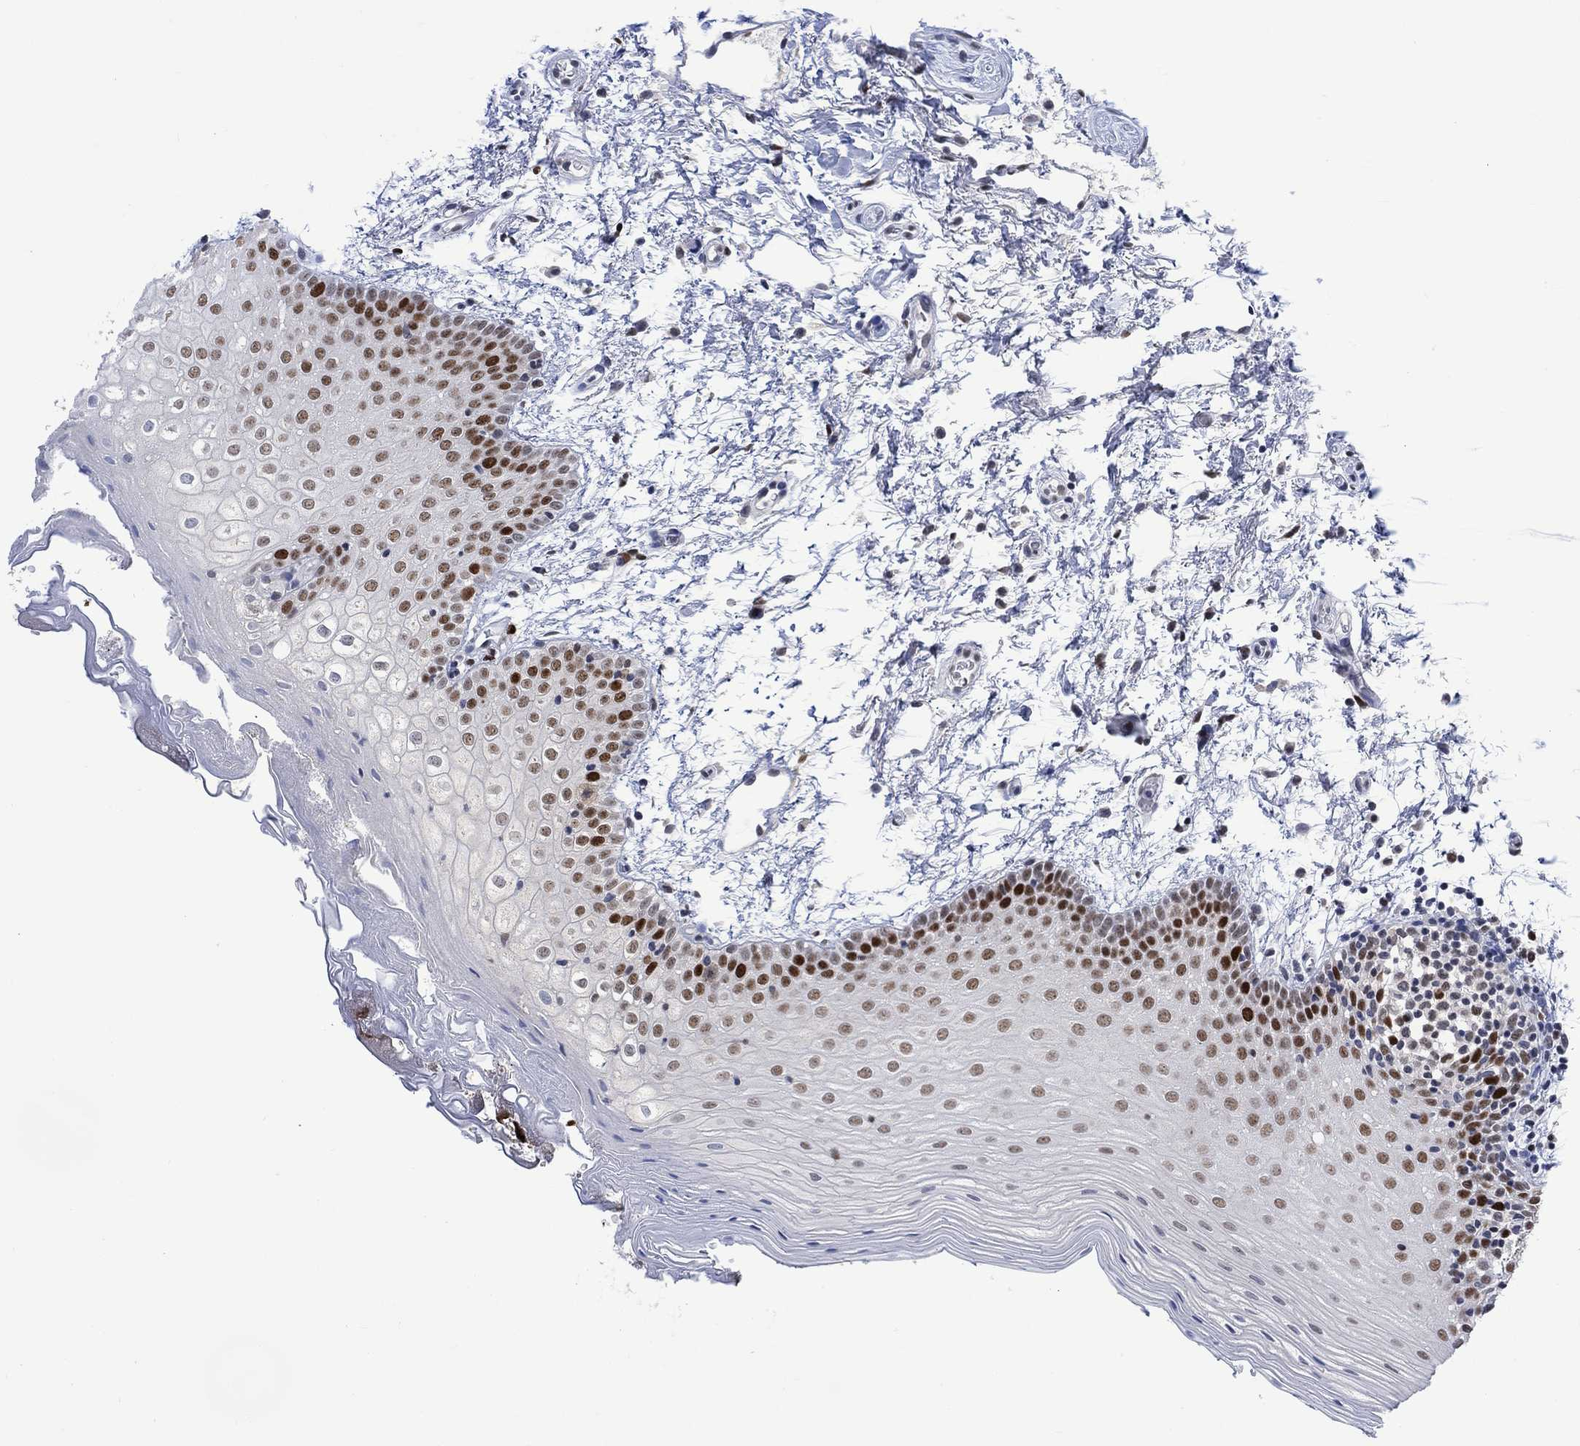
{"staining": {"intensity": "moderate", "quantity": "25%-75%", "location": "nuclear"}, "tissue": "oral mucosa", "cell_type": "Squamous epithelial cells", "image_type": "normal", "snomed": [{"axis": "morphology", "description": "Normal tissue, NOS"}, {"axis": "topography", "description": "Oral tissue"}, {"axis": "topography", "description": "Tounge, NOS"}], "caption": "Squamous epithelial cells display medium levels of moderate nuclear staining in about 25%-75% of cells in unremarkable human oral mucosa.", "gene": "RAD54L2", "patient": {"sex": "female", "age": 86}}